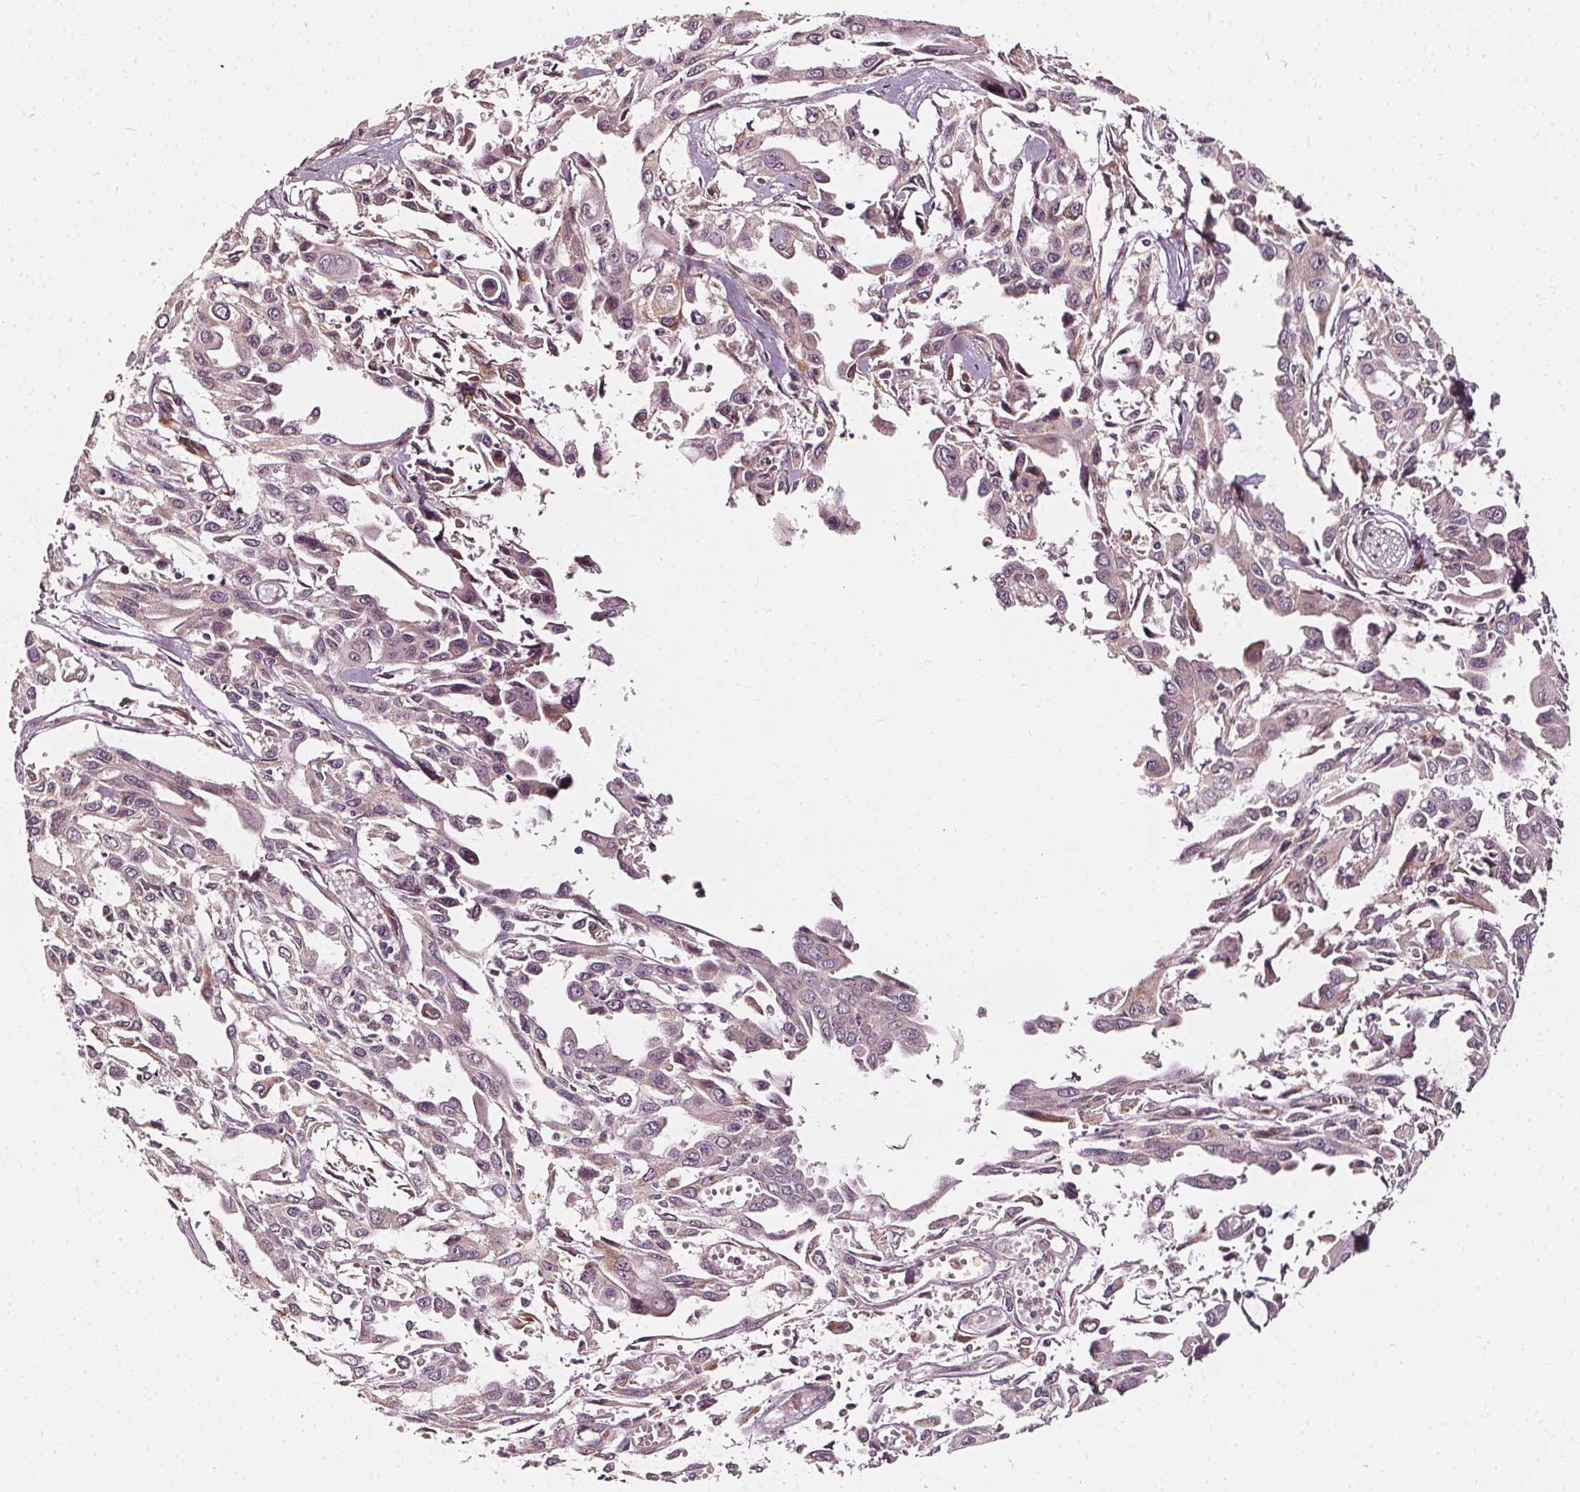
{"staining": {"intensity": "negative", "quantity": "none", "location": "none"}, "tissue": "pancreatic cancer", "cell_type": "Tumor cells", "image_type": "cancer", "snomed": [{"axis": "morphology", "description": "Adenocarcinoma, NOS"}, {"axis": "topography", "description": "Pancreas"}], "caption": "Micrograph shows no protein staining in tumor cells of pancreatic cancer tissue.", "gene": "NPC1L1", "patient": {"sex": "female", "age": 55}}